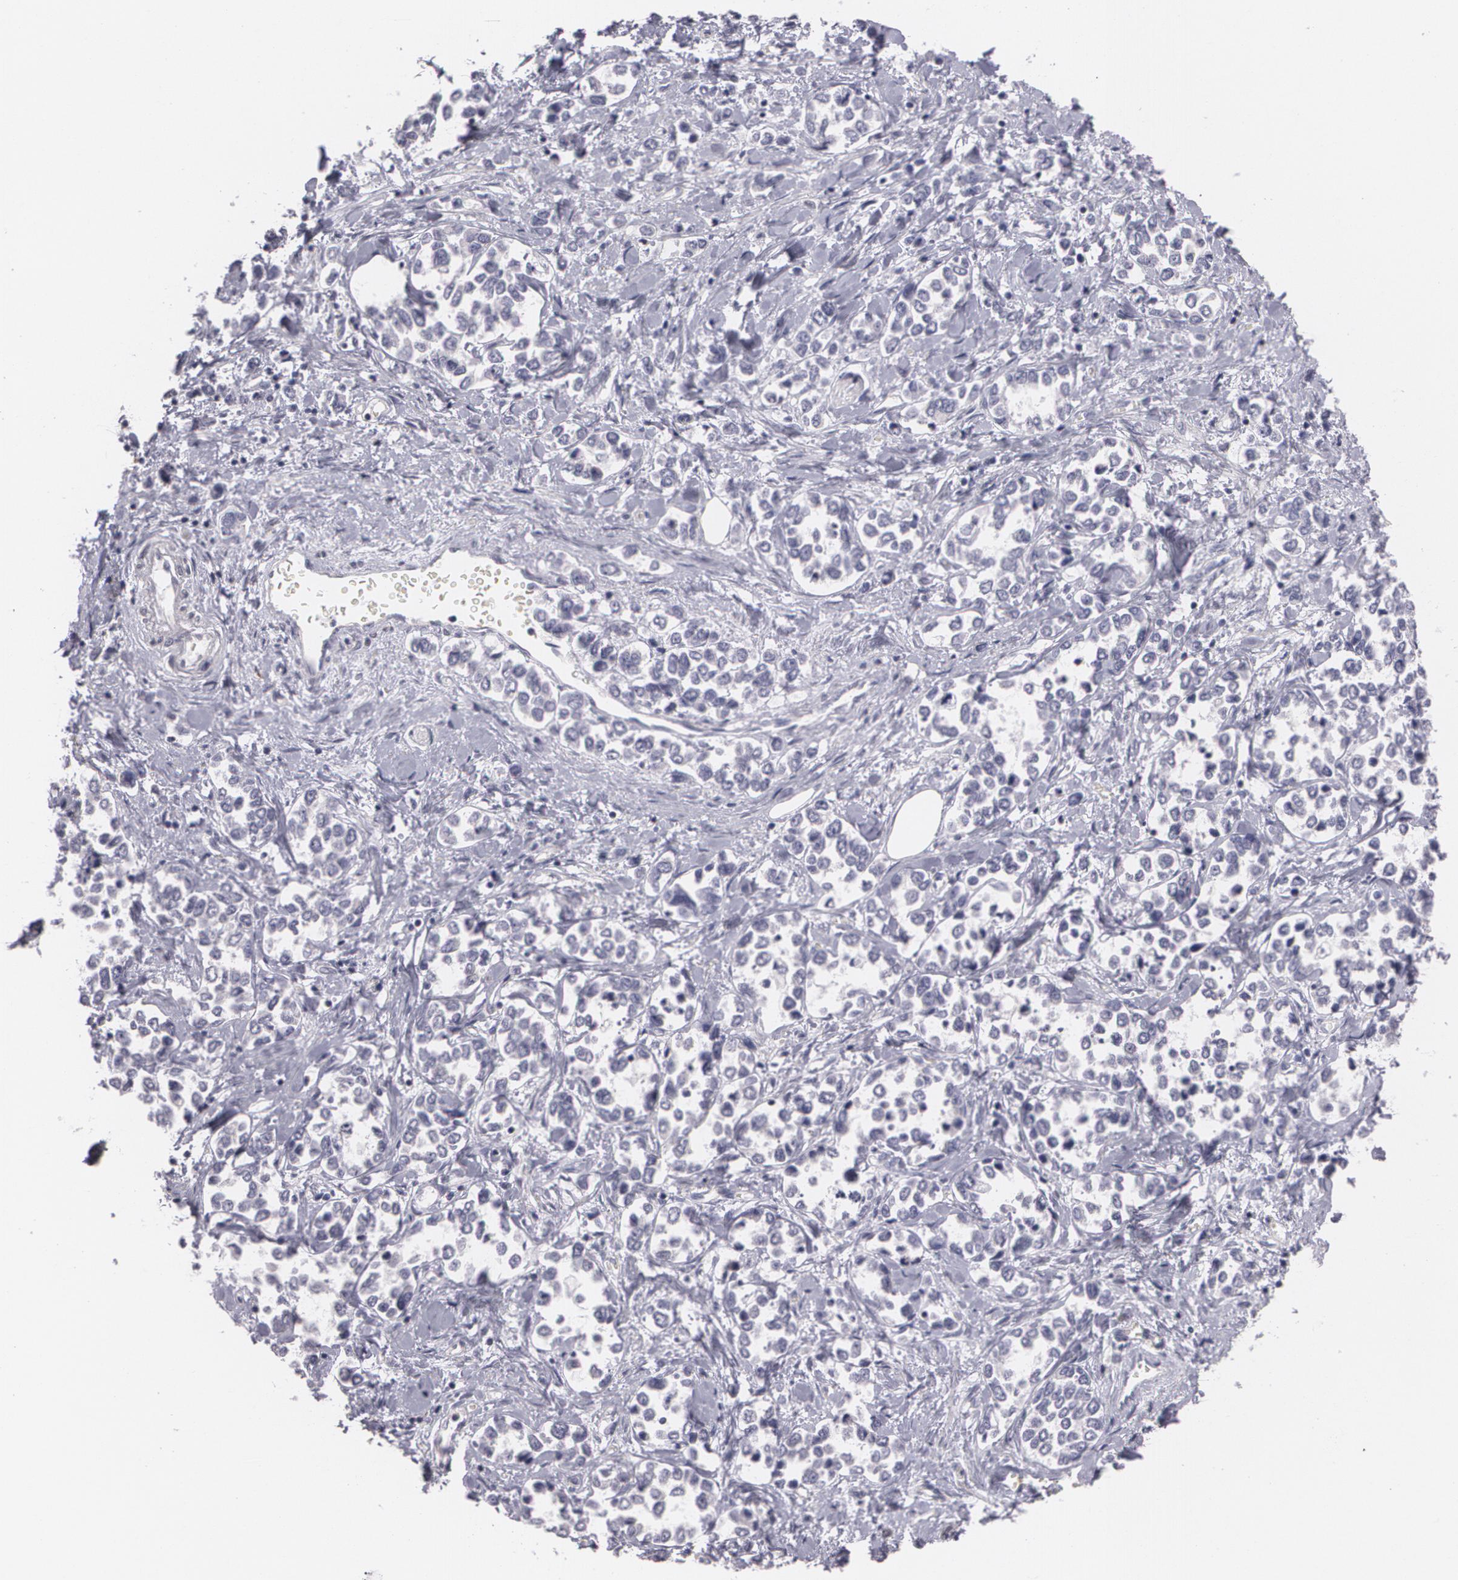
{"staining": {"intensity": "negative", "quantity": "none", "location": "none"}, "tissue": "stomach cancer", "cell_type": "Tumor cells", "image_type": "cancer", "snomed": [{"axis": "morphology", "description": "Adenocarcinoma, NOS"}, {"axis": "topography", "description": "Stomach, upper"}], "caption": "There is no significant expression in tumor cells of stomach cancer (adenocarcinoma).", "gene": "ZBTB16", "patient": {"sex": "male", "age": 76}}